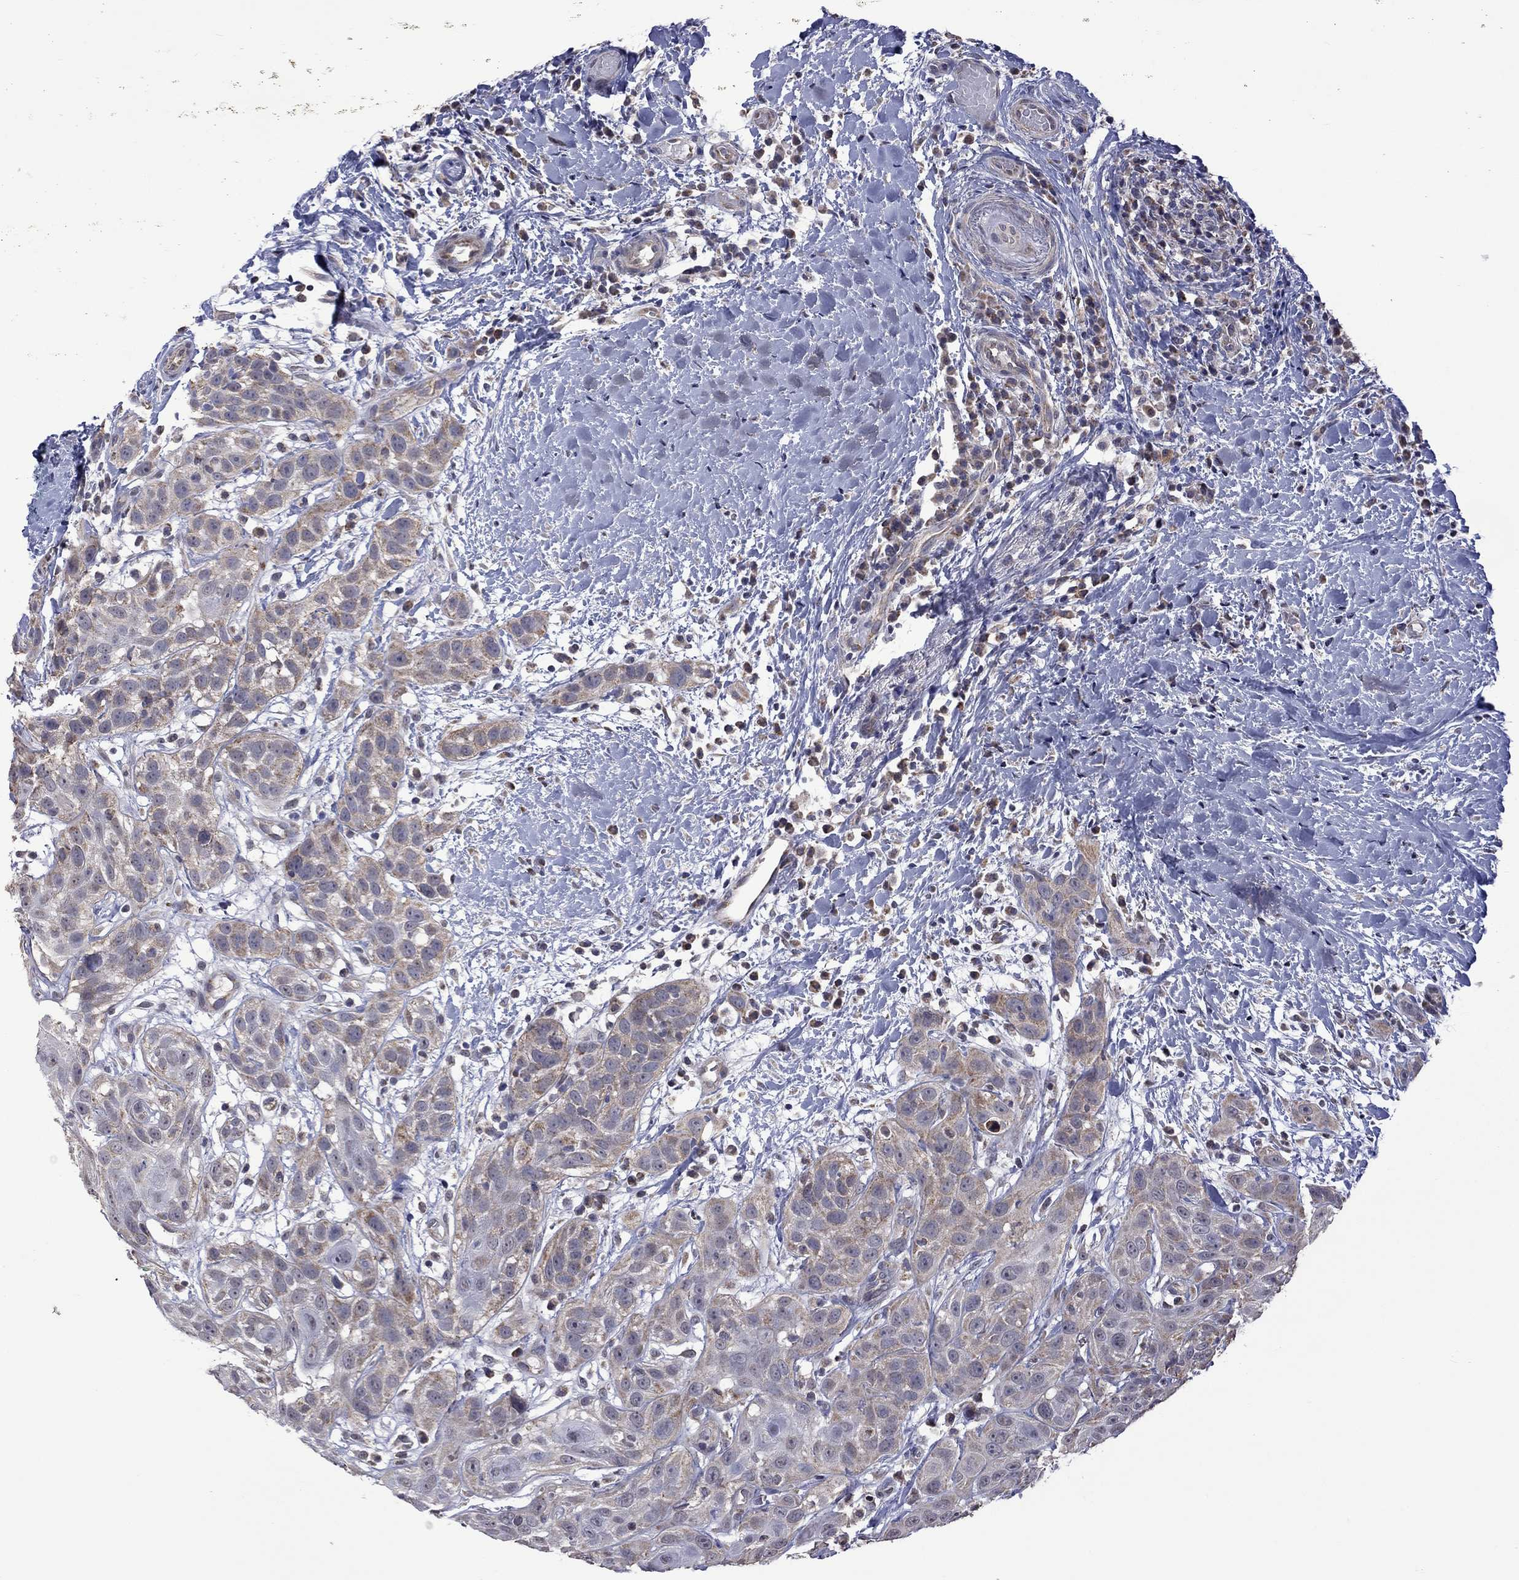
{"staining": {"intensity": "moderate", "quantity": ">75%", "location": "cytoplasmic/membranous"}, "tissue": "head and neck cancer", "cell_type": "Tumor cells", "image_type": "cancer", "snomed": [{"axis": "morphology", "description": "Normal tissue, NOS"}, {"axis": "morphology", "description": "Squamous cell carcinoma, NOS"}, {"axis": "topography", "description": "Oral tissue"}, {"axis": "topography", "description": "Salivary gland"}, {"axis": "topography", "description": "Head-Neck"}], "caption": "The histopathology image exhibits immunohistochemical staining of head and neck cancer (squamous cell carcinoma). There is moderate cytoplasmic/membranous positivity is appreciated in approximately >75% of tumor cells. (Brightfield microscopy of DAB IHC at high magnification).", "gene": "NDUFB1", "patient": {"sex": "female", "age": 62}}